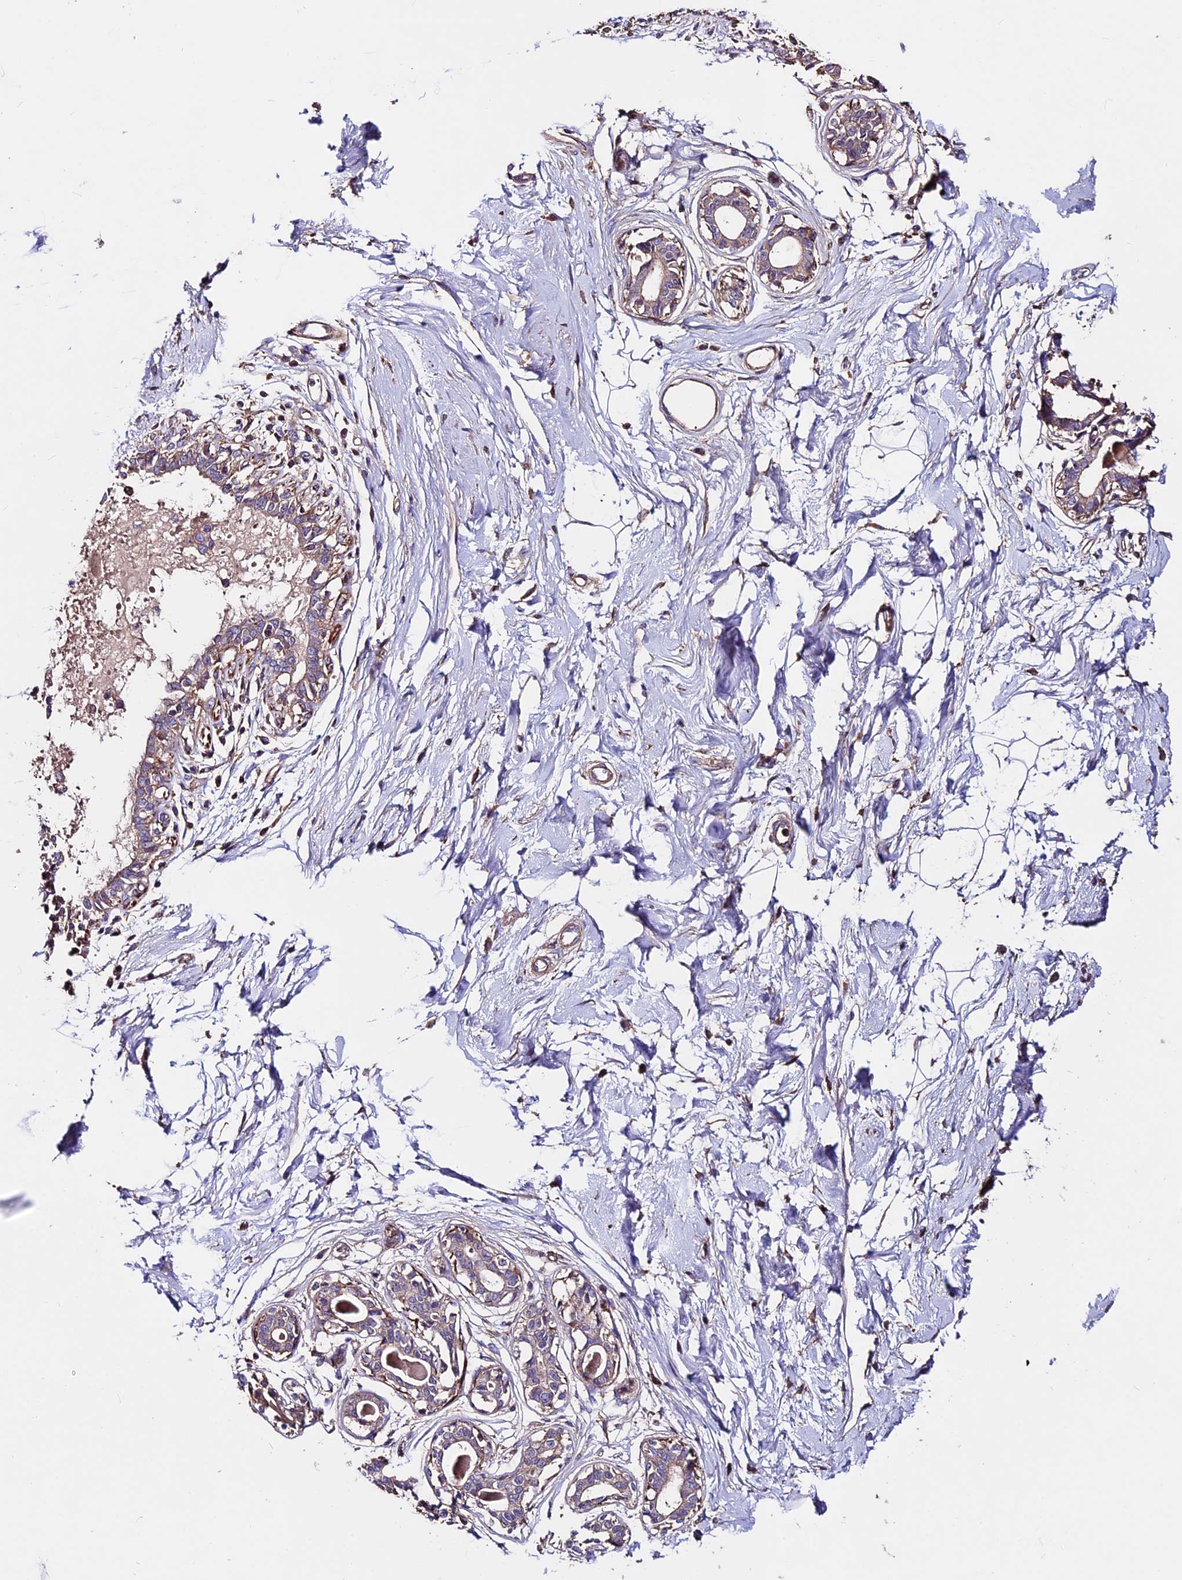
{"staining": {"intensity": "negative", "quantity": "none", "location": "none"}, "tissue": "breast", "cell_type": "Adipocytes", "image_type": "normal", "snomed": [{"axis": "morphology", "description": "Normal tissue, NOS"}, {"axis": "topography", "description": "Breast"}], "caption": "DAB immunohistochemical staining of normal human breast reveals no significant staining in adipocytes.", "gene": "EVA1B", "patient": {"sex": "female", "age": 45}}